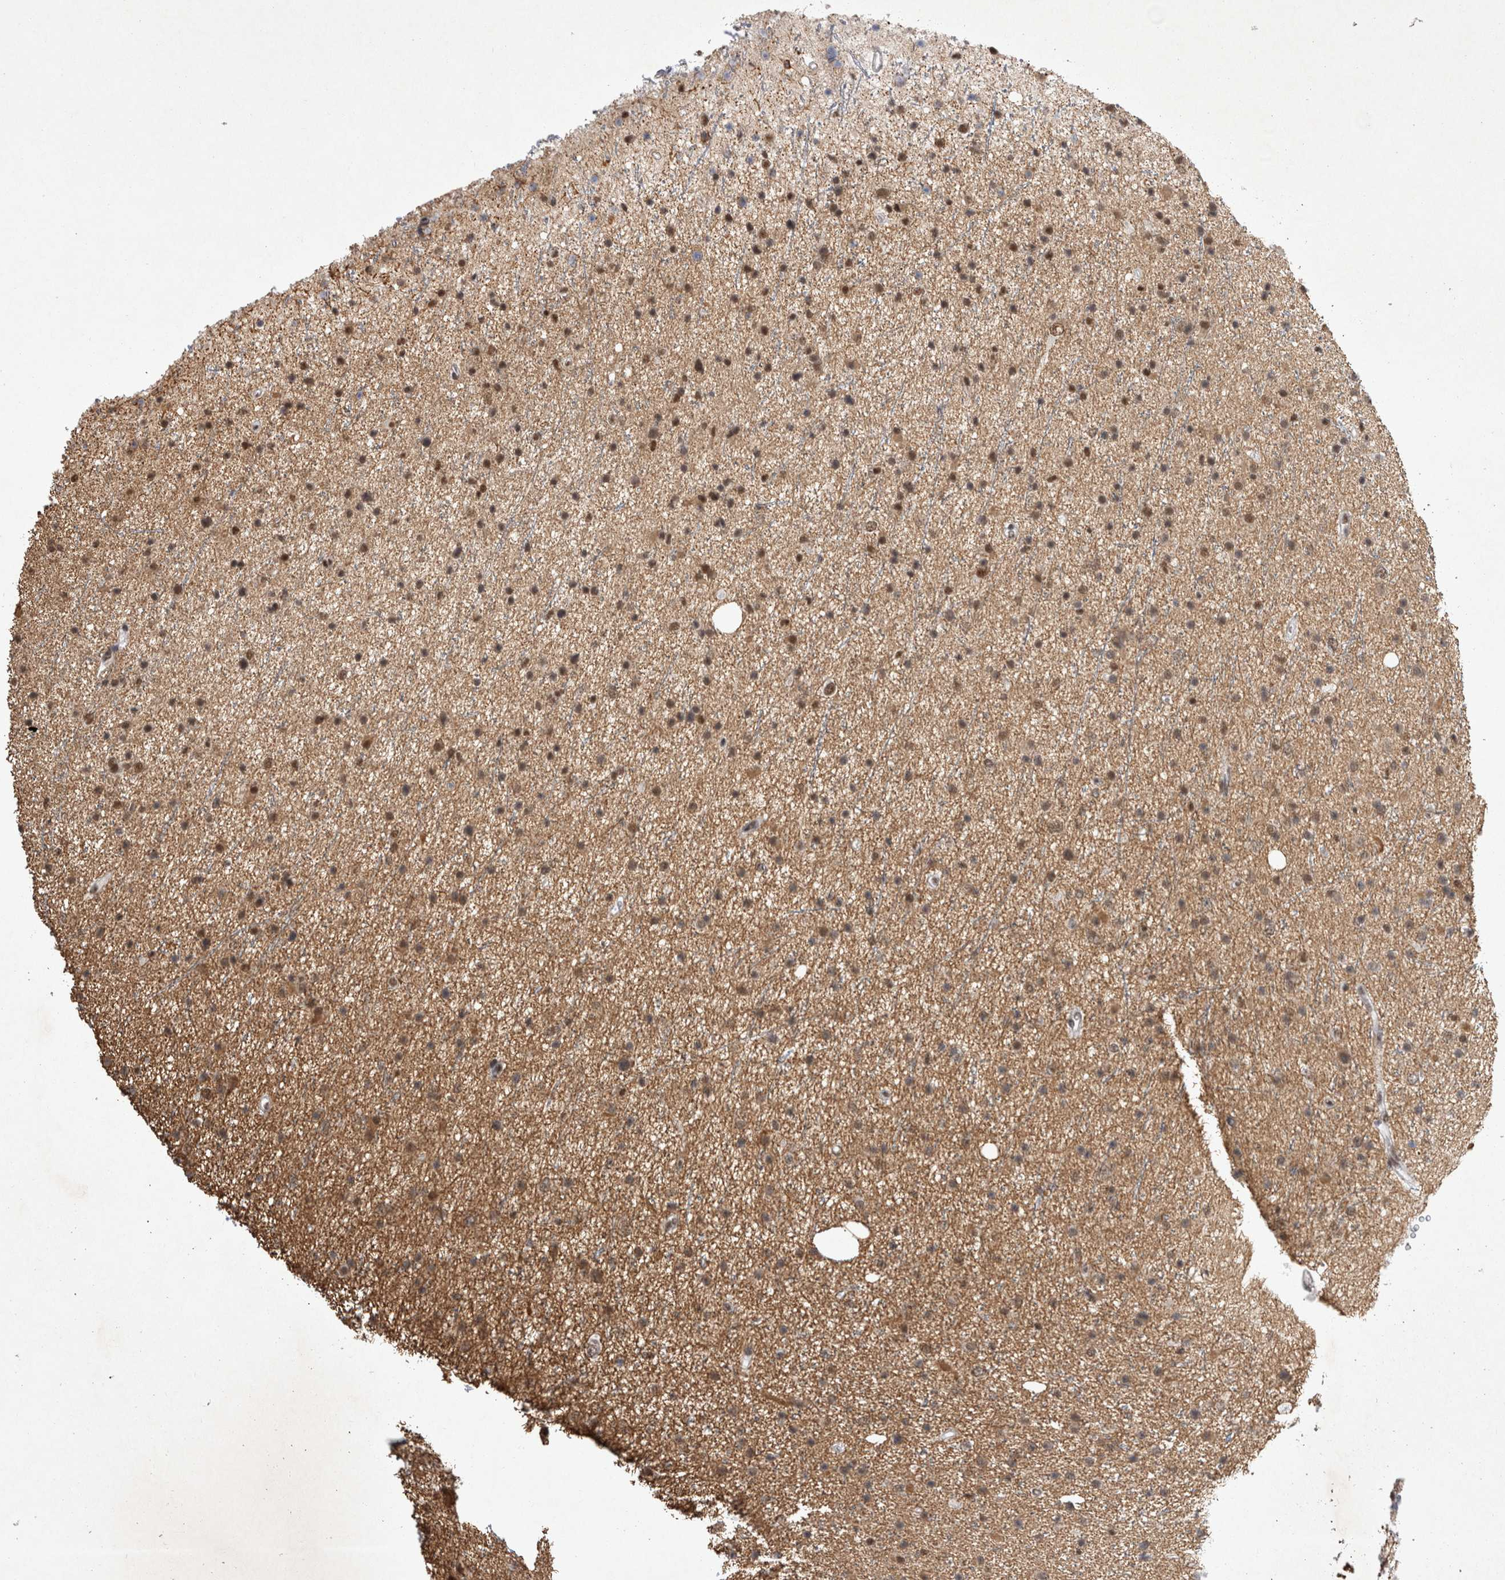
{"staining": {"intensity": "moderate", "quantity": "25%-75%", "location": "nuclear"}, "tissue": "glioma", "cell_type": "Tumor cells", "image_type": "cancer", "snomed": [{"axis": "morphology", "description": "Glioma, malignant, Low grade"}, {"axis": "topography", "description": "Cerebral cortex"}], "caption": "Low-grade glioma (malignant) stained with a brown dye reveals moderate nuclear positive staining in about 25%-75% of tumor cells.", "gene": "RBM6", "patient": {"sex": "female", "age": 39}}